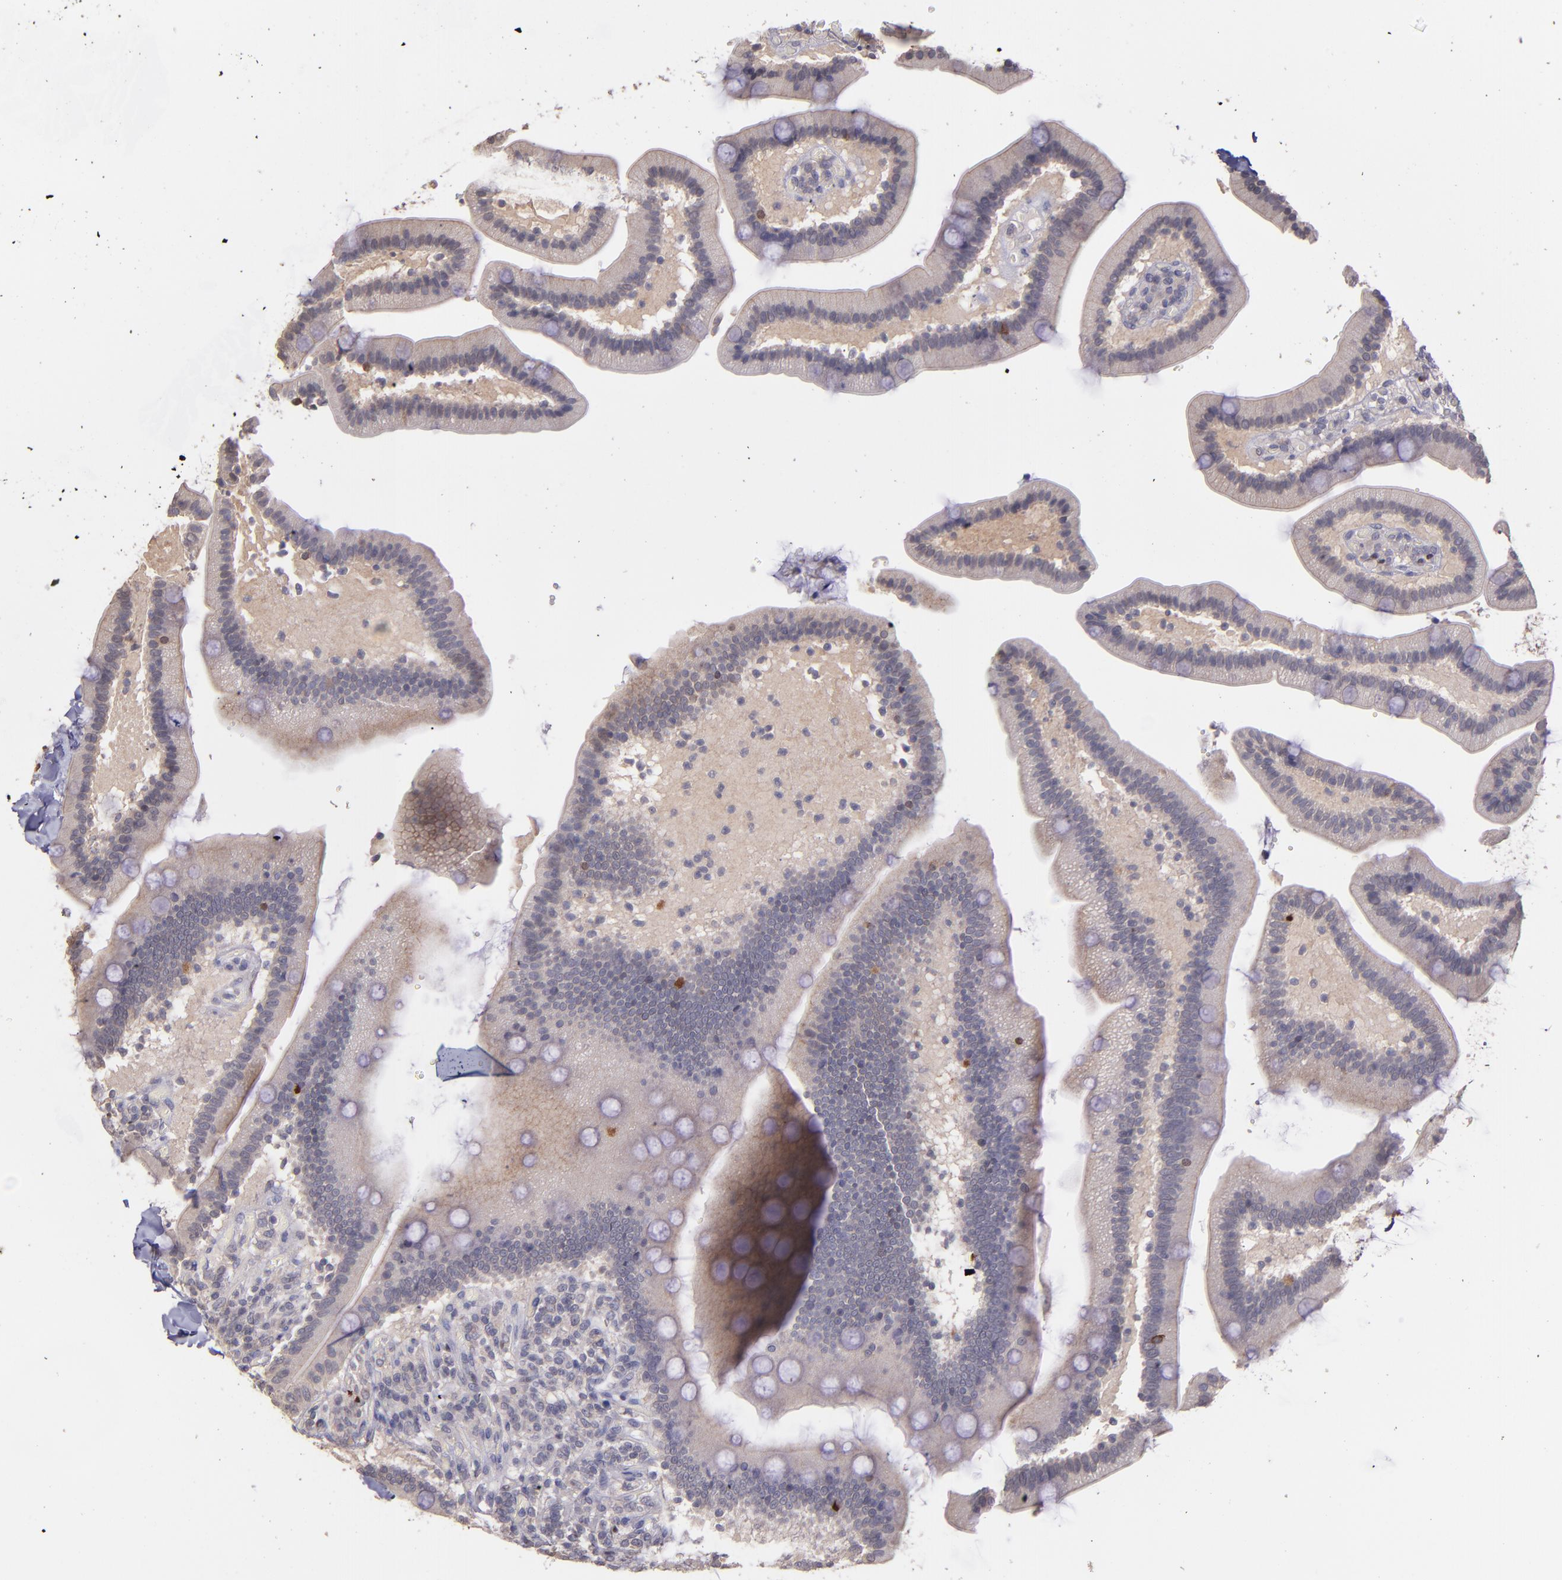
{"staining": {"intensity": "weak", "quantity": ">75%", "location": "cytoplasmic/membranous"}, "tissue": "duodenum", "cell_type": "Glandular cells", "image_type": "normal", "snomed": [{"axis": "morphology", "description": "Normal tissue, NOS"}, {"axis": "topography", "description": "Duodenum"}], "caption": "Immunohistochemical staining of unremarkable human duodenum shows low levels of weak cytoplasmic/membranous expression in approximately >75% of glandular cells.", "gene": "NUP62CL", "patient": {"sex": "male", "age": 66}}